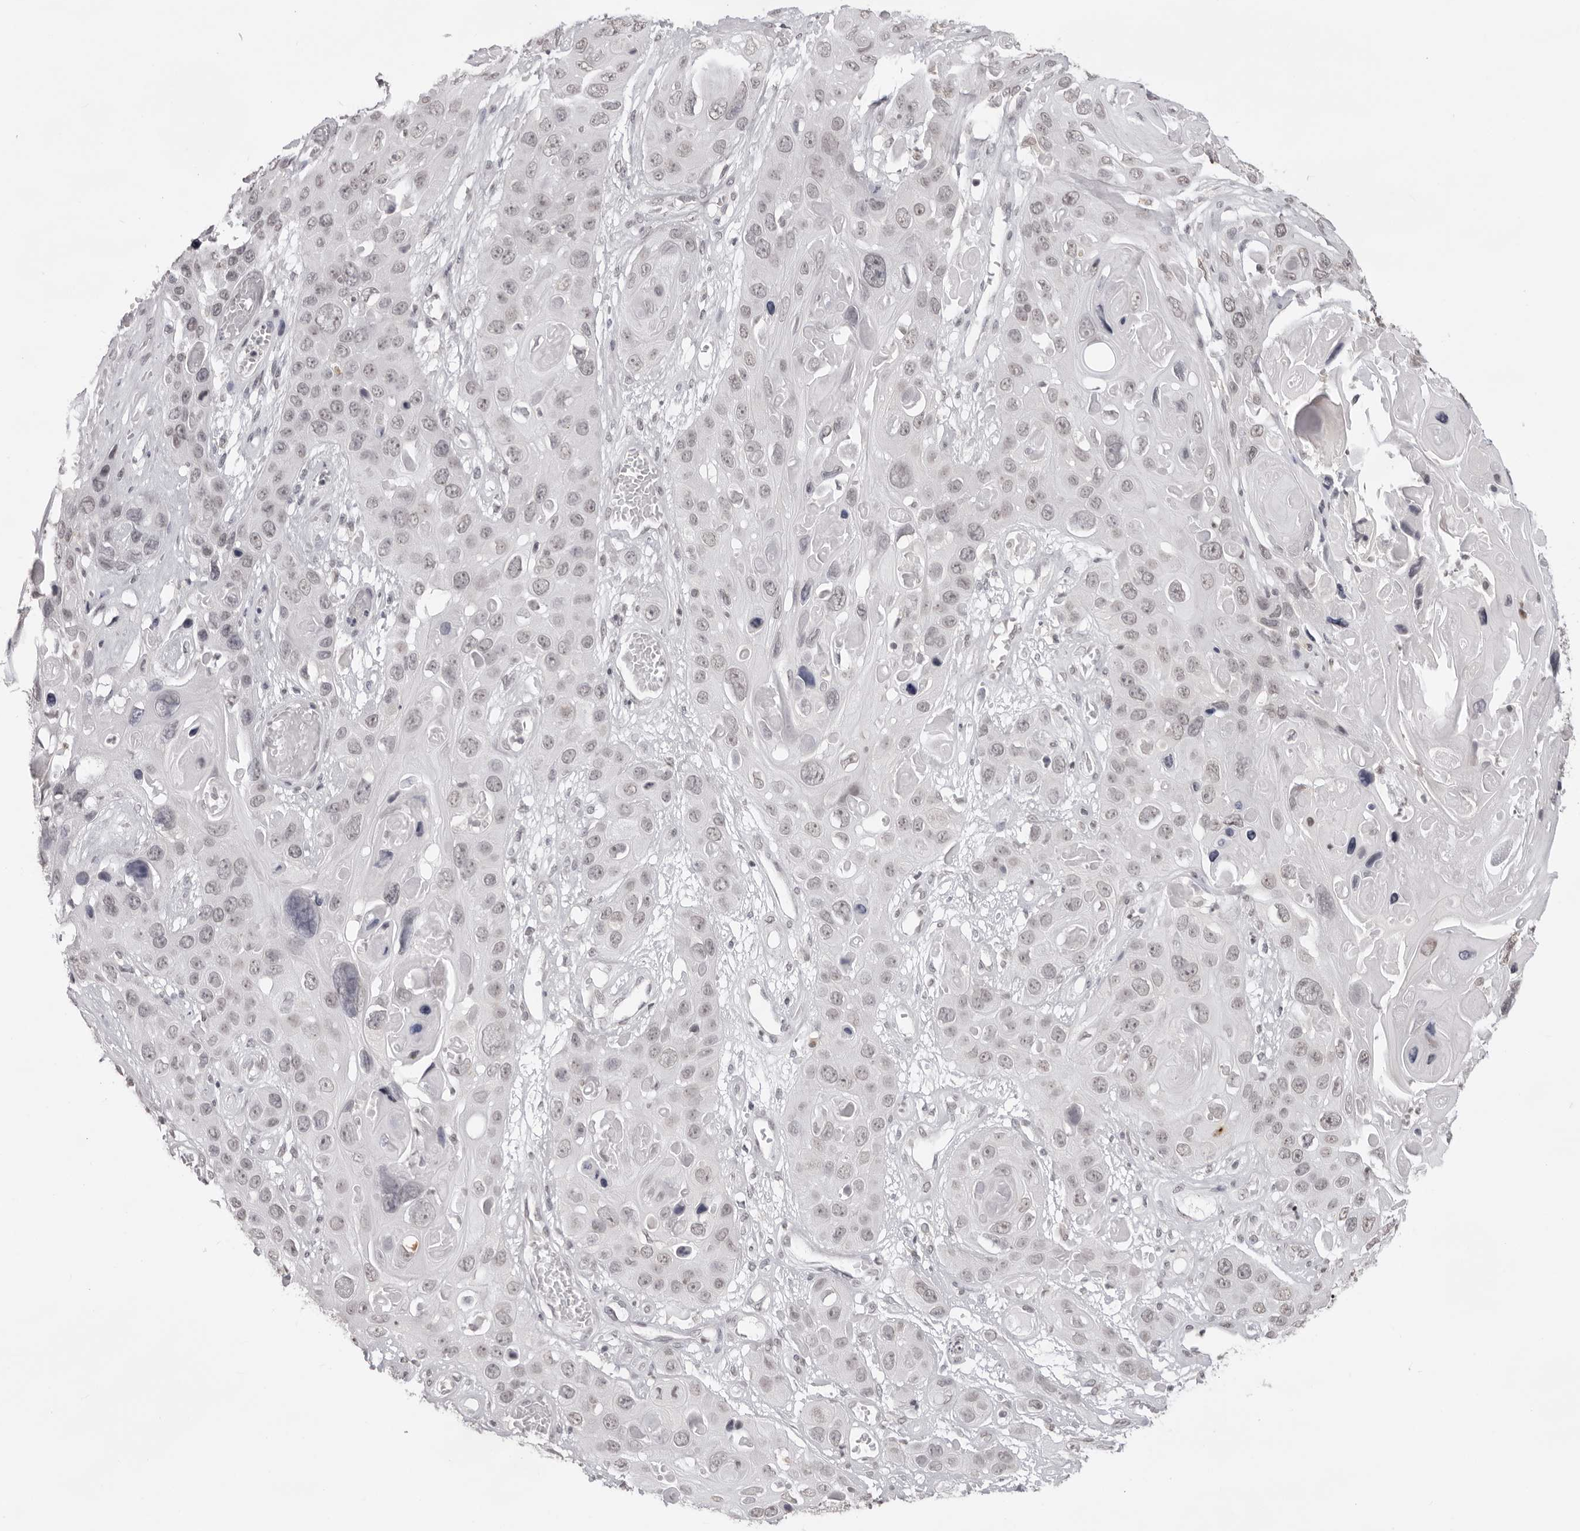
{"staining": {"intensity": "weak", "quantity": "<25%", "location": "nuclear"}, "tissue": "skin cancer", "cell_type": "Tumor cells", "image_type": "cancer", "snomed": [{"axis": "morphology", "description": "Squamous cell carcinoma, NOS"}, {"axis": "topography", "description": "Skin"}], "caption": "This histopathology image is of skin cancer (squamous cell carcinoma) stained with IHC to label a protein in brown with the nuclei are counter-stained blue. There is no positivity in tumor cells.", "gene": "NTM", "patient": {"sex": "male", "age": 55}}